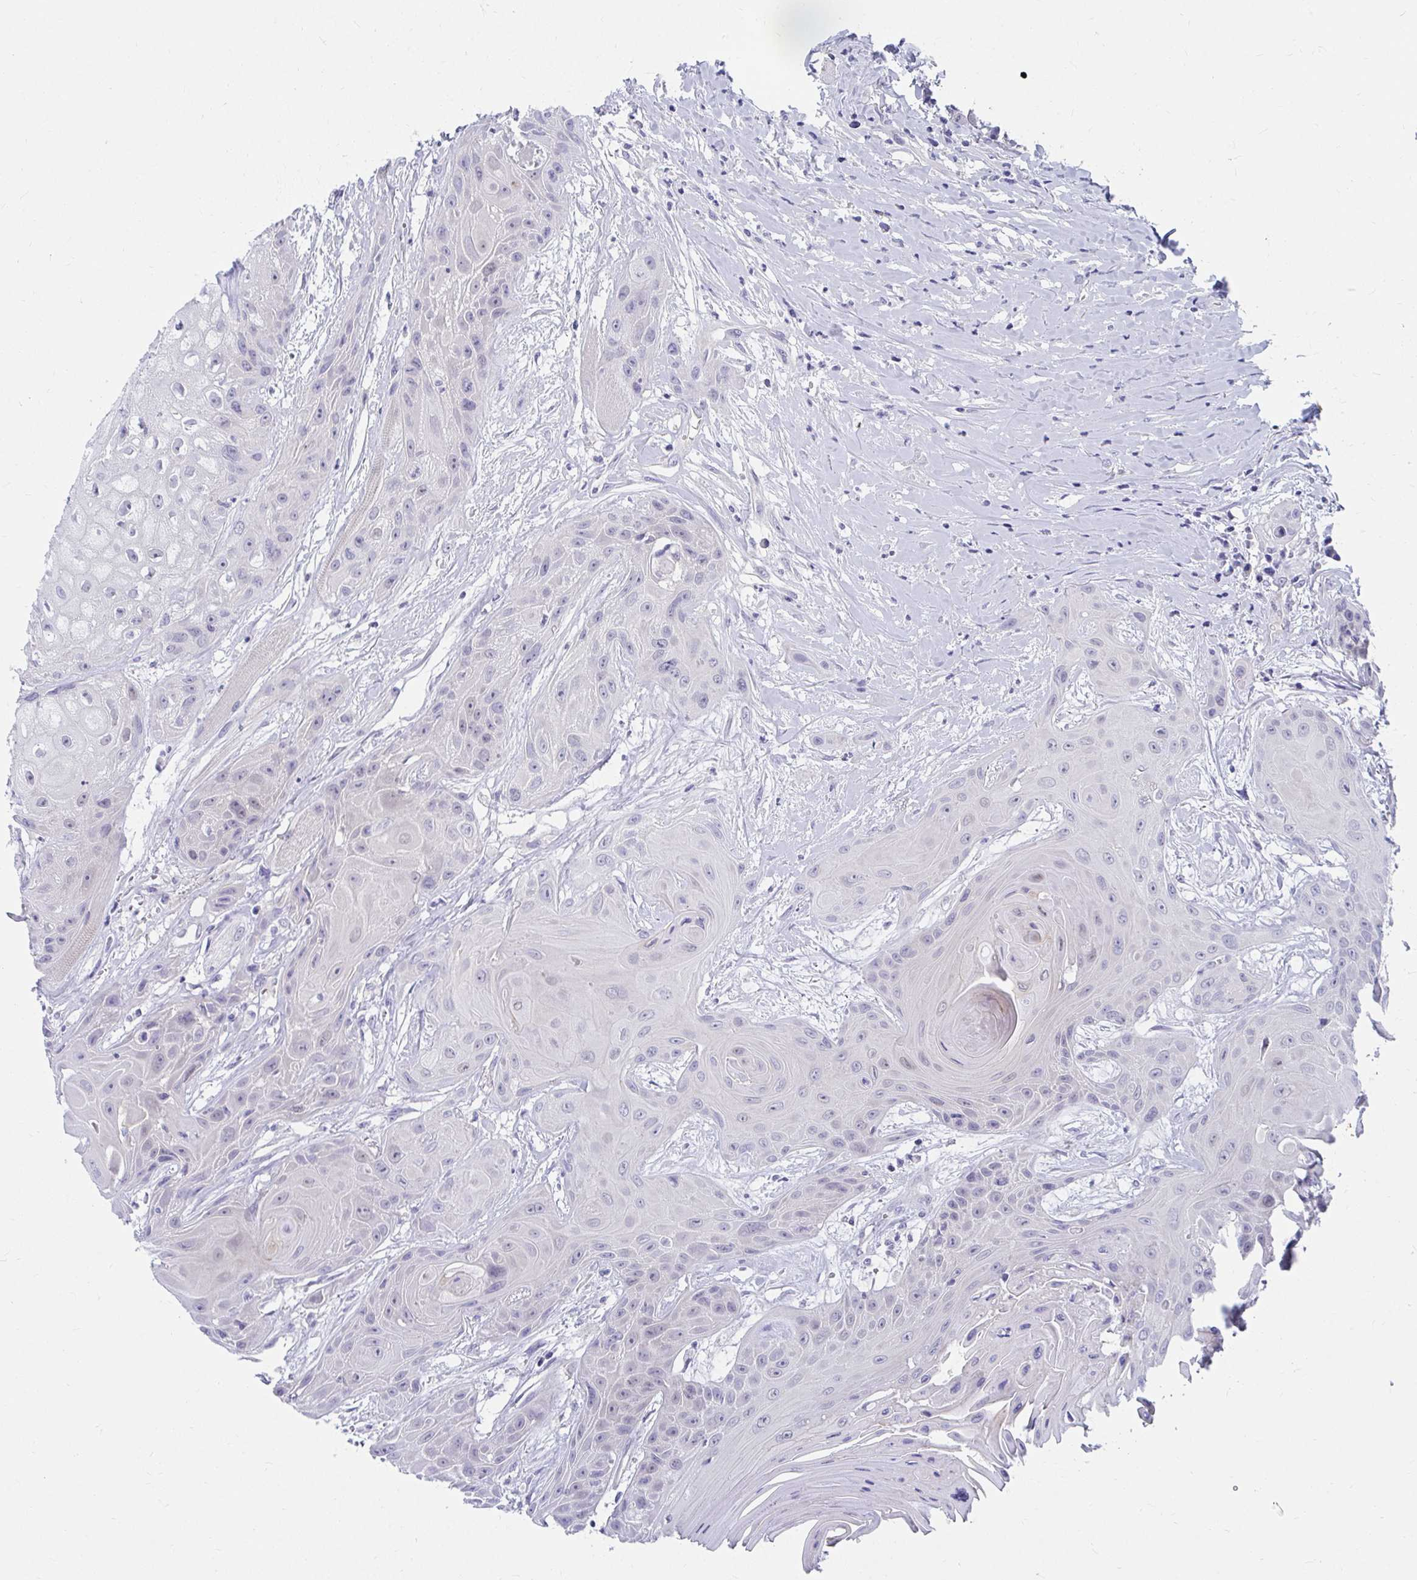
{"staining": {"intensity": "negative", "quantity": "none", "location": "none"}, "tissue": "head and neck cancer", "cell_type": "Tumor cells", "image_type": "cancer", "snomed": [{"axis": "morphology", "description": "Squamous cell carcinoma, NOS"}, {"axis": "topography", "description": "Head-Neck"}], "caption": "DAB immunohistochemical staining of human head and neck cancer (squamous cell carcinoma) displays no significant staining in tumor cells.", "gene": "C19orf81", "patient": {"sex": "female", "age": 73}}